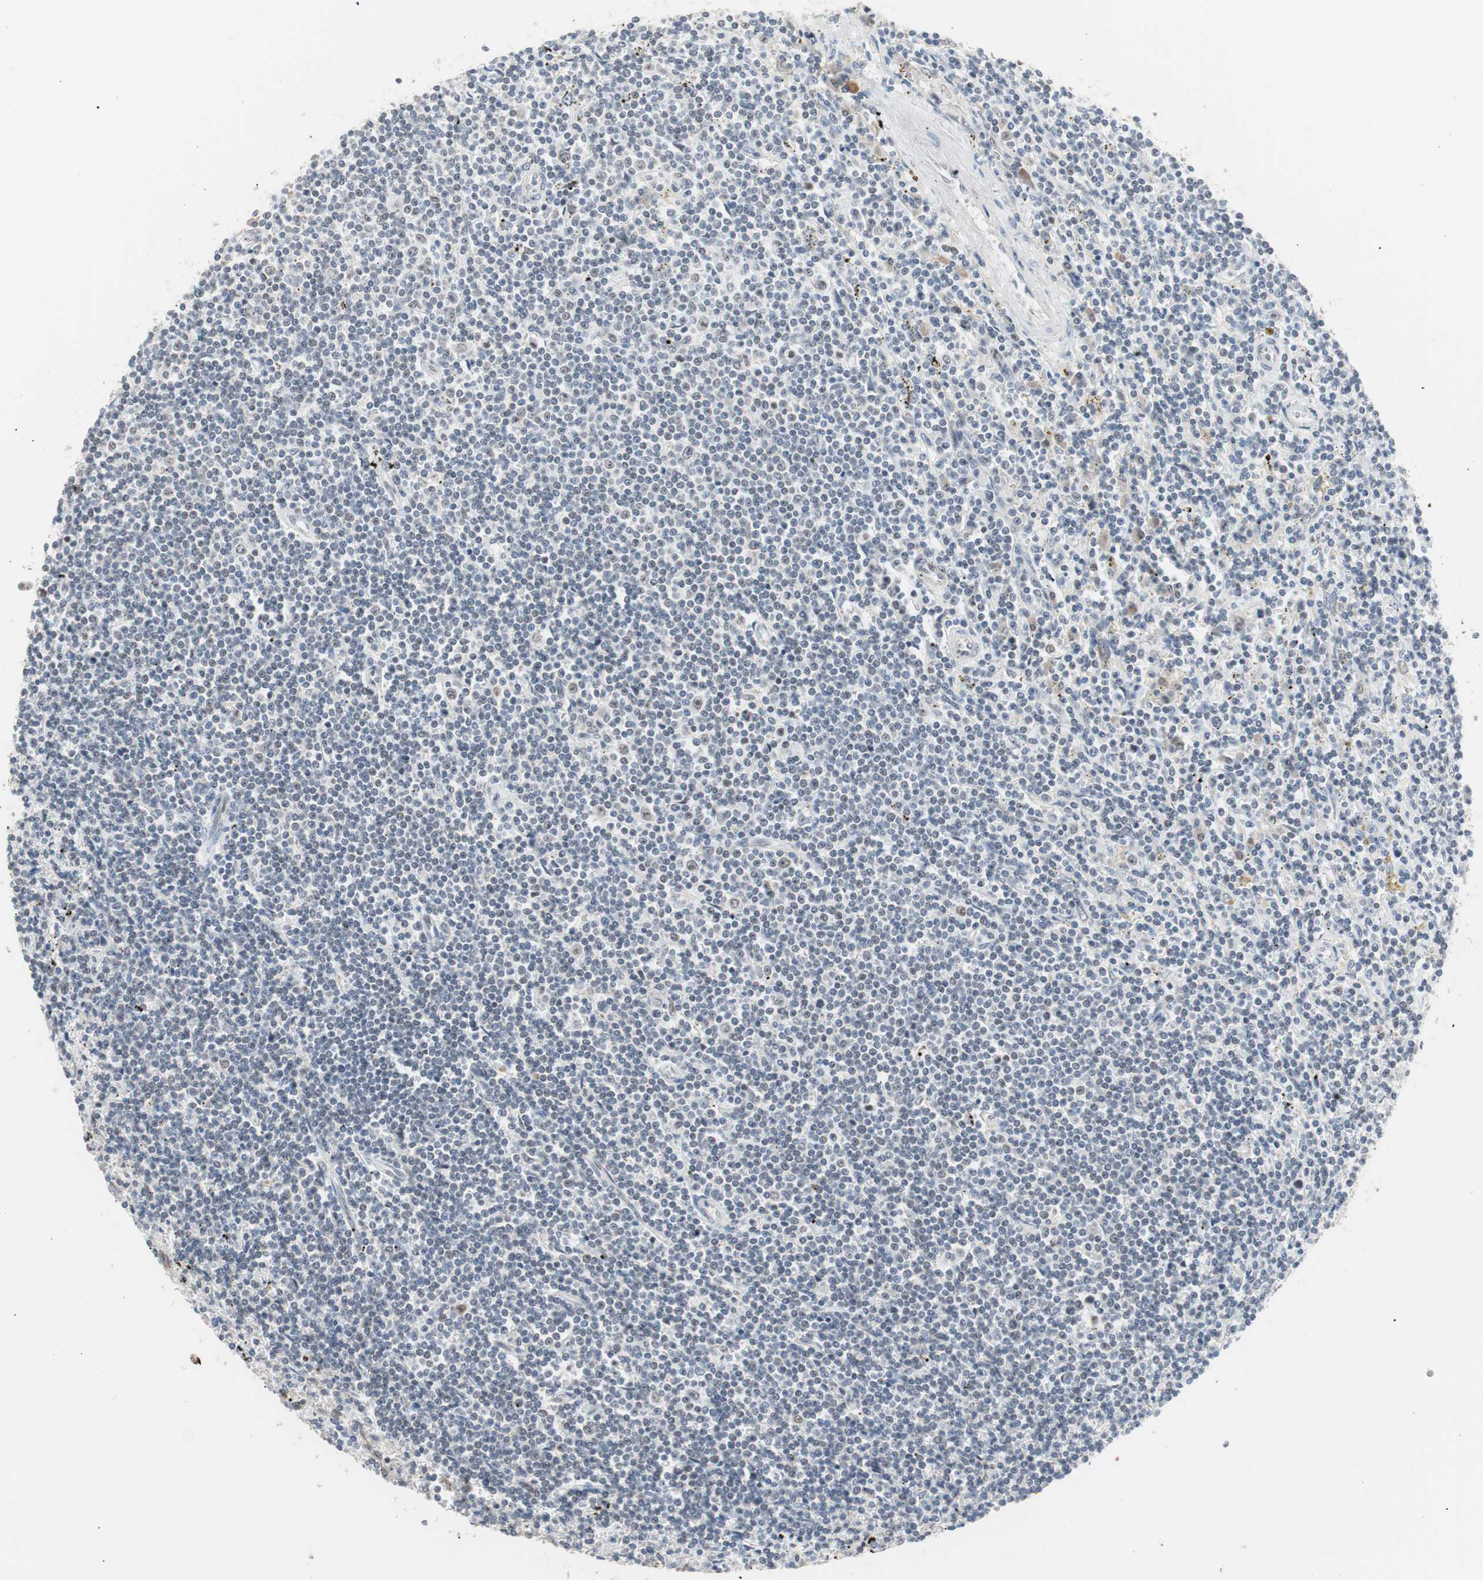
{"staining": {"intensity": "negative", "quantity": "none", "location": "none"}, "tissue": "lymphoma", "cell_type": "Tumor cells", "image_type": "cancer", "snomed": [{"axis": "morphology", "description": "Malignant lymphoma, non-Hodgkin's type, Low grade"}, {"axis": "topography", "description": "Spleen"}], "caption": "Immunohistochemical staining of human malignant lymphoma, non-Hodgkin's type (low-grade) displays no significant expression in tumor cells.", "gene": "LIG3", "patient": {"sex": "male", "age": 76}}